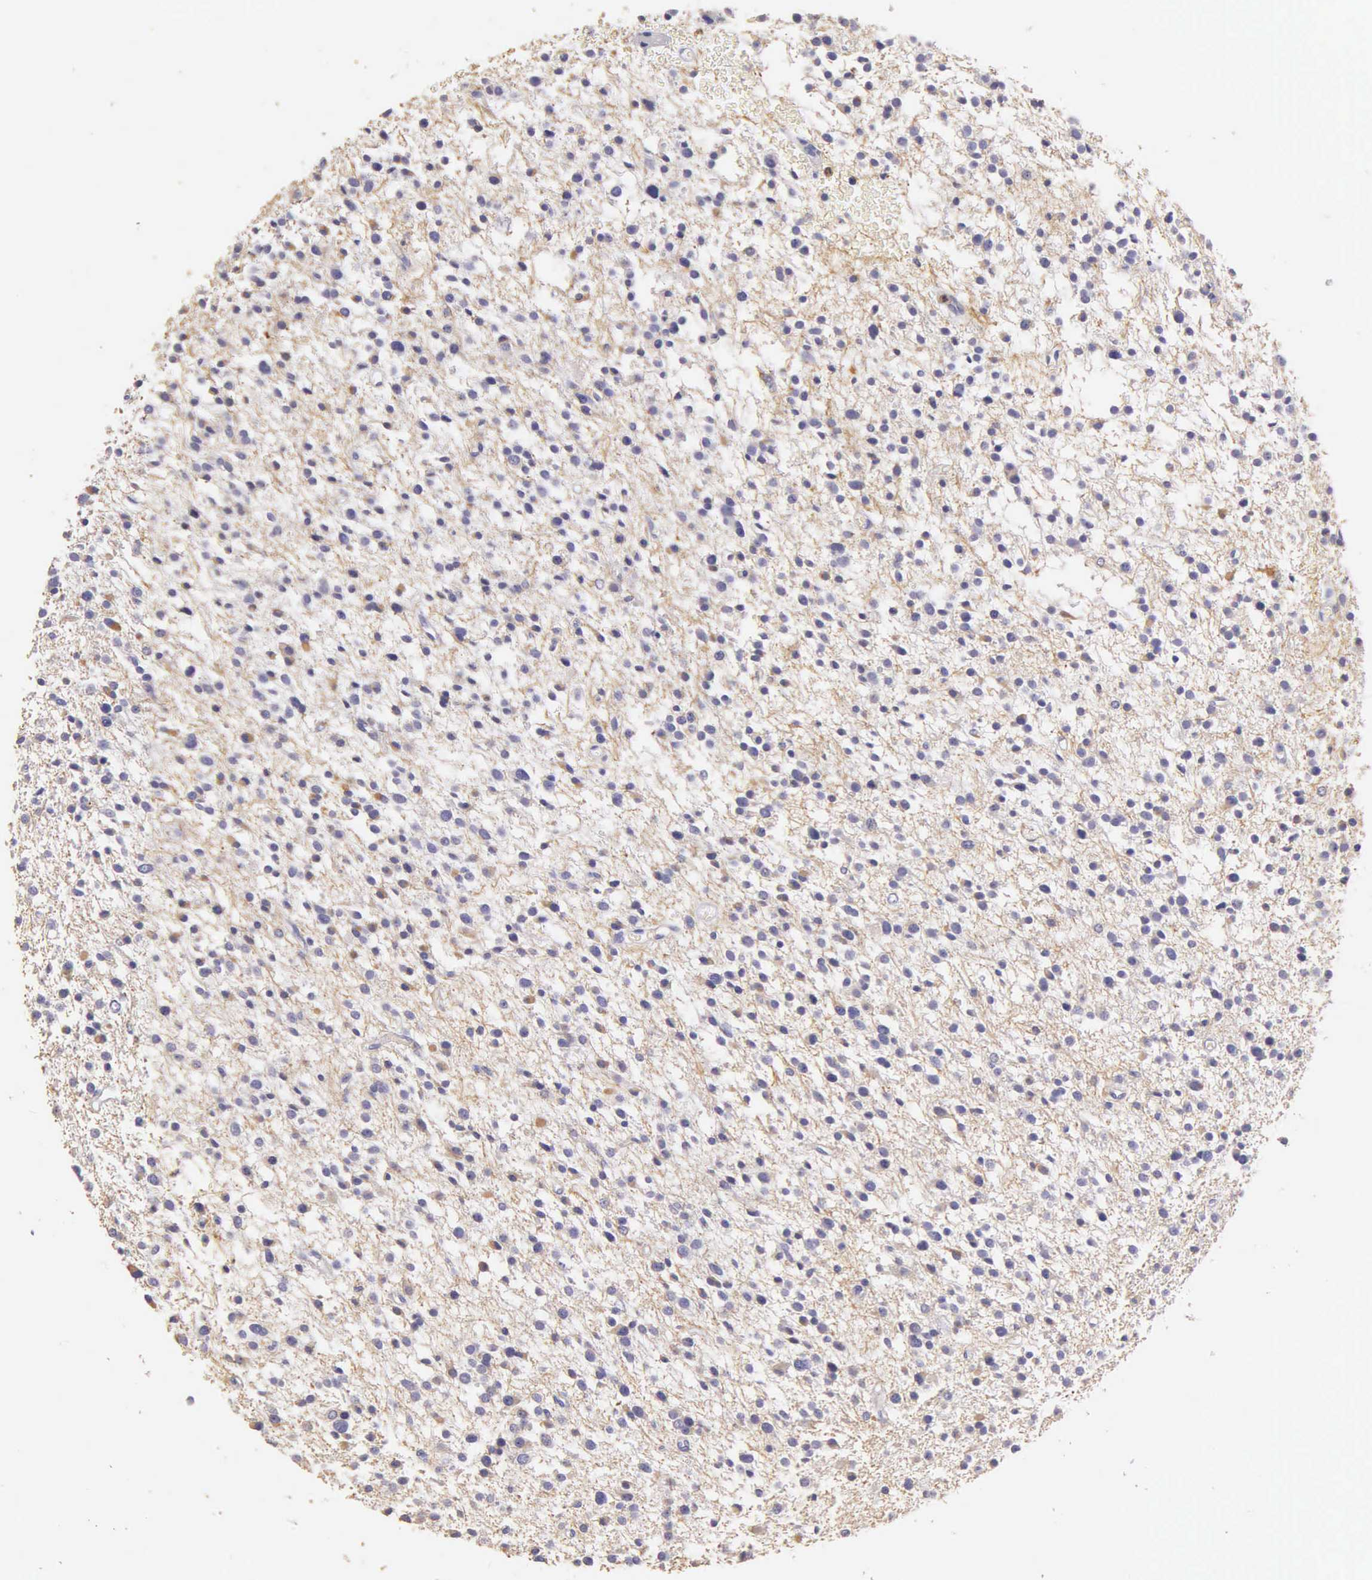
{"staining": {"intensity": "negative", "quantity": "none", "location": "none"}, "tissue": "glioma", "cell_type": "Tumor cells", "image_type": "cancer", "snomed": [{"axis": "morphology", "description": "Glioma, malignant, Low grade"}, {"axis": "topography", "description": "Brain"}], "caption": "IHC of human malignant low-grade glioma exhibits no staining in tumor cells.", "gene": "KRT17", "patient": {"sex": "female", "age": 36}}